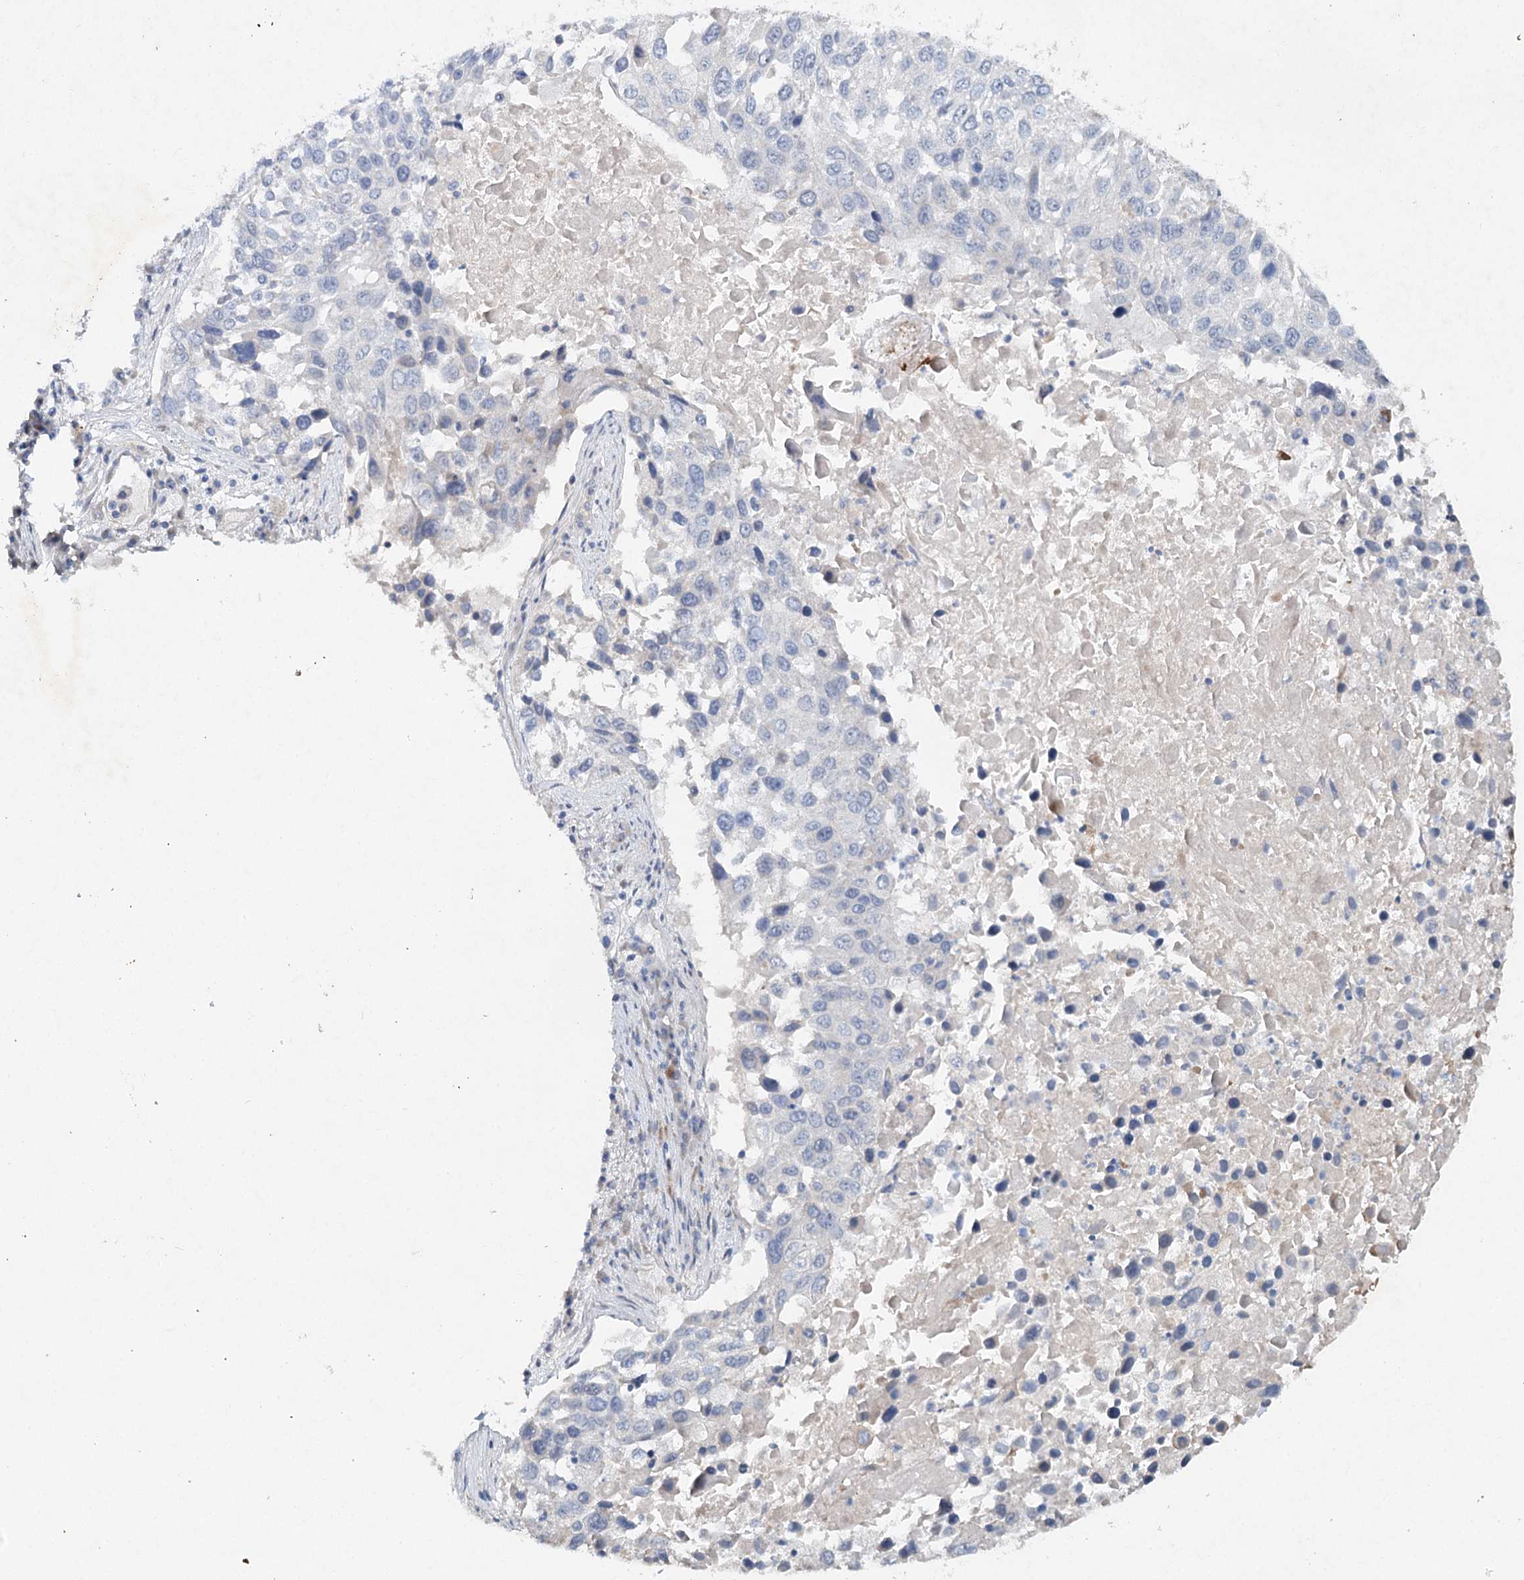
{"staining": {"intensity": "negative", "quantity": "none", "location": "none"}, "tissue": "lung cancer", "cell_type": "Tumor cells", "image_type": "cancer", "snomed": [{"axis": "morphology", "description": "Squamous cell carcinoma, NOS"}, {"axis": "topography", "description": "Lung"}], "caption": "Immunohistochemistry of human lung cancer shows no positivity in tumor cells.", "gene": "RFX6", "patient": {"sex": "male", "age": 65}}